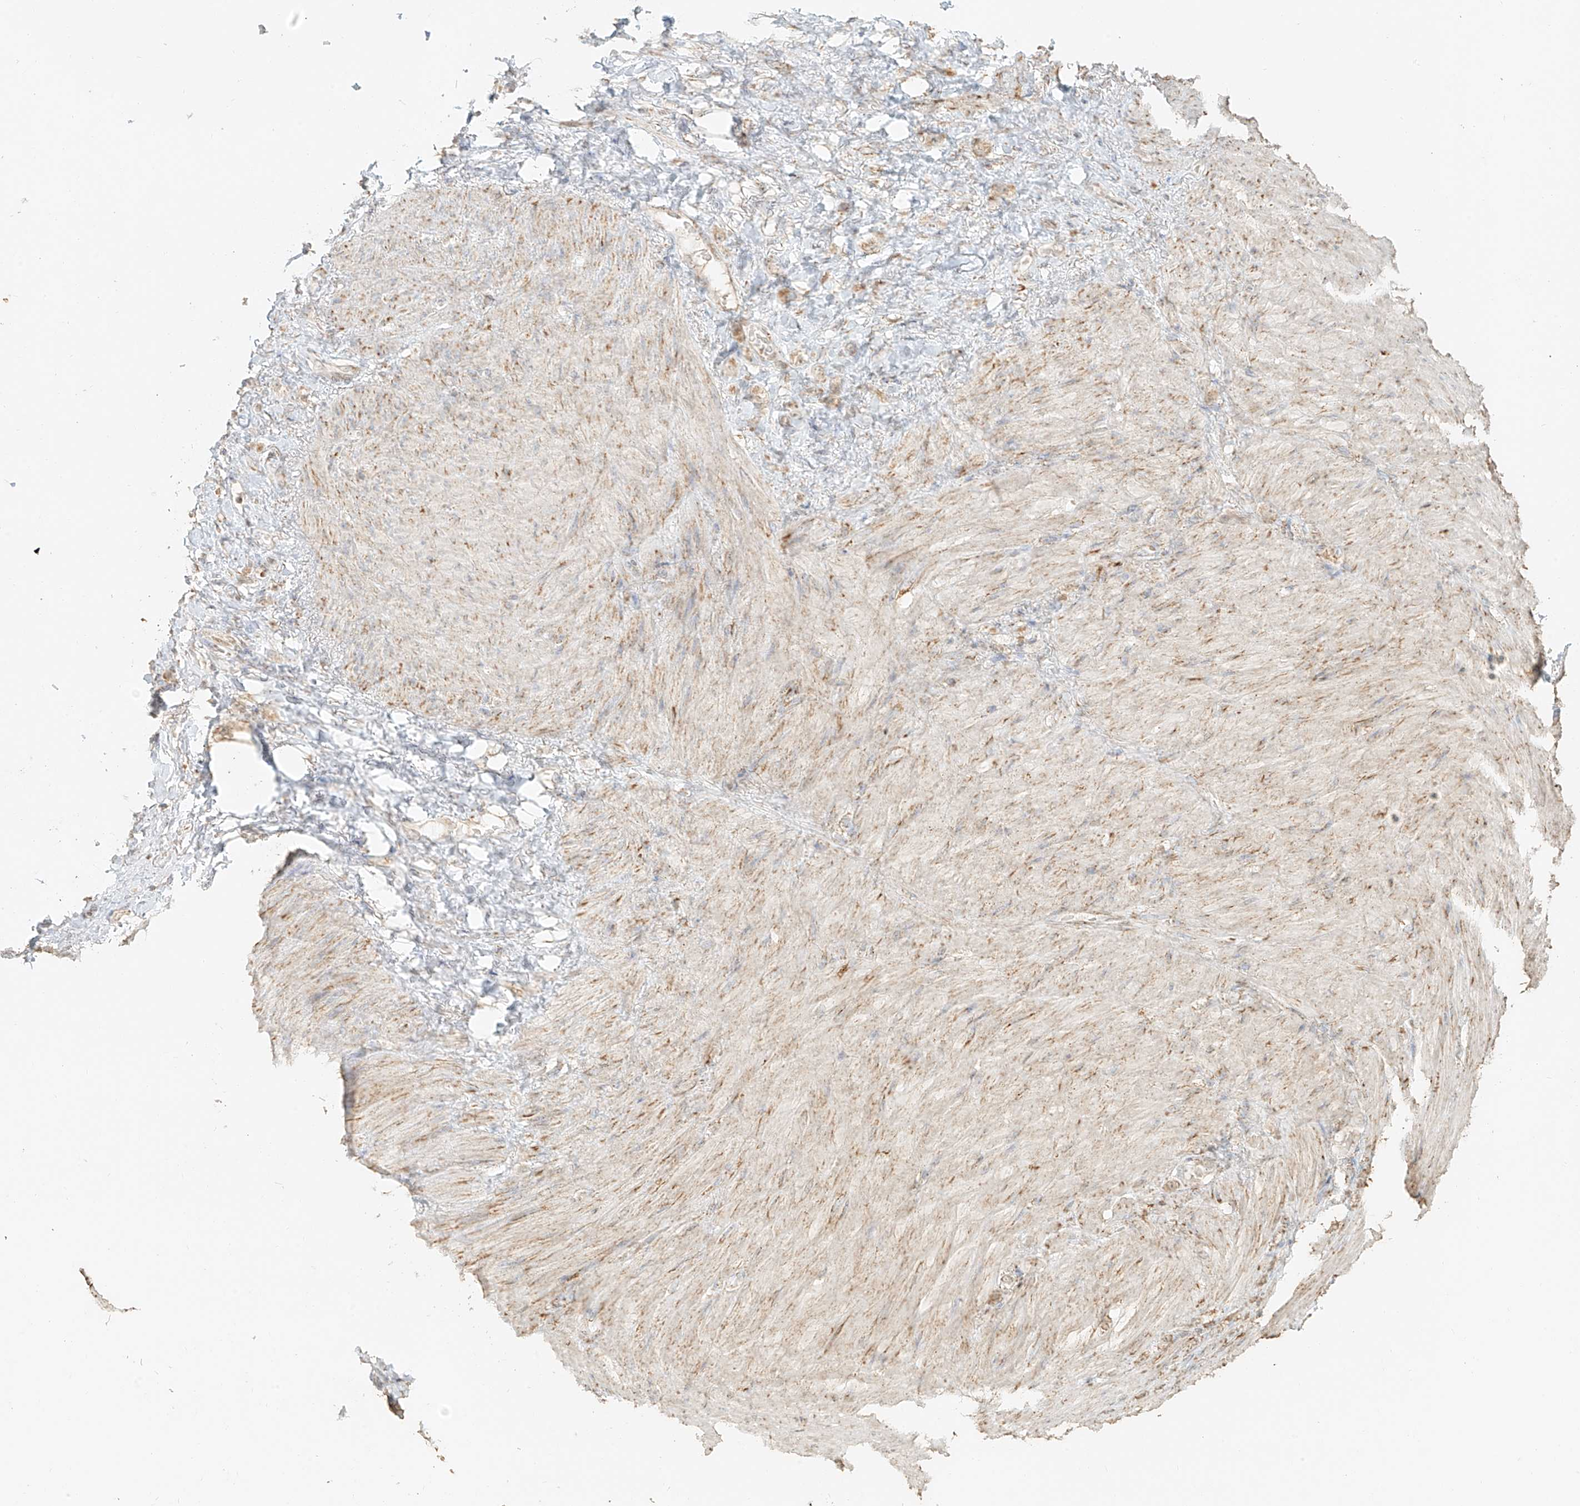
{"staining": {"intensity": "weak", "quantity": "<25%", "location": "cytoplasmic/membranous"}, "tissue": "stomach cancer", "cell_type": "Tumor cells", "image_type": "cancer", "snomed": [{"axis": "morphology", "description": "Normal tissue, NOS"}, {"axis": "morphology", "description": "Adenocarcinoma, NOS"}, {"axis": "topography", "description": "Stomach"}], "caption": "IHC micrograph of neoplastic tissue: human stomach cancer stained with DAB (3,3'-diaminobenzidine) displays no significant protein positivity in tumor cells.", "gene": "MIPEP", "patient": {"sex": "male", "age": 82}}